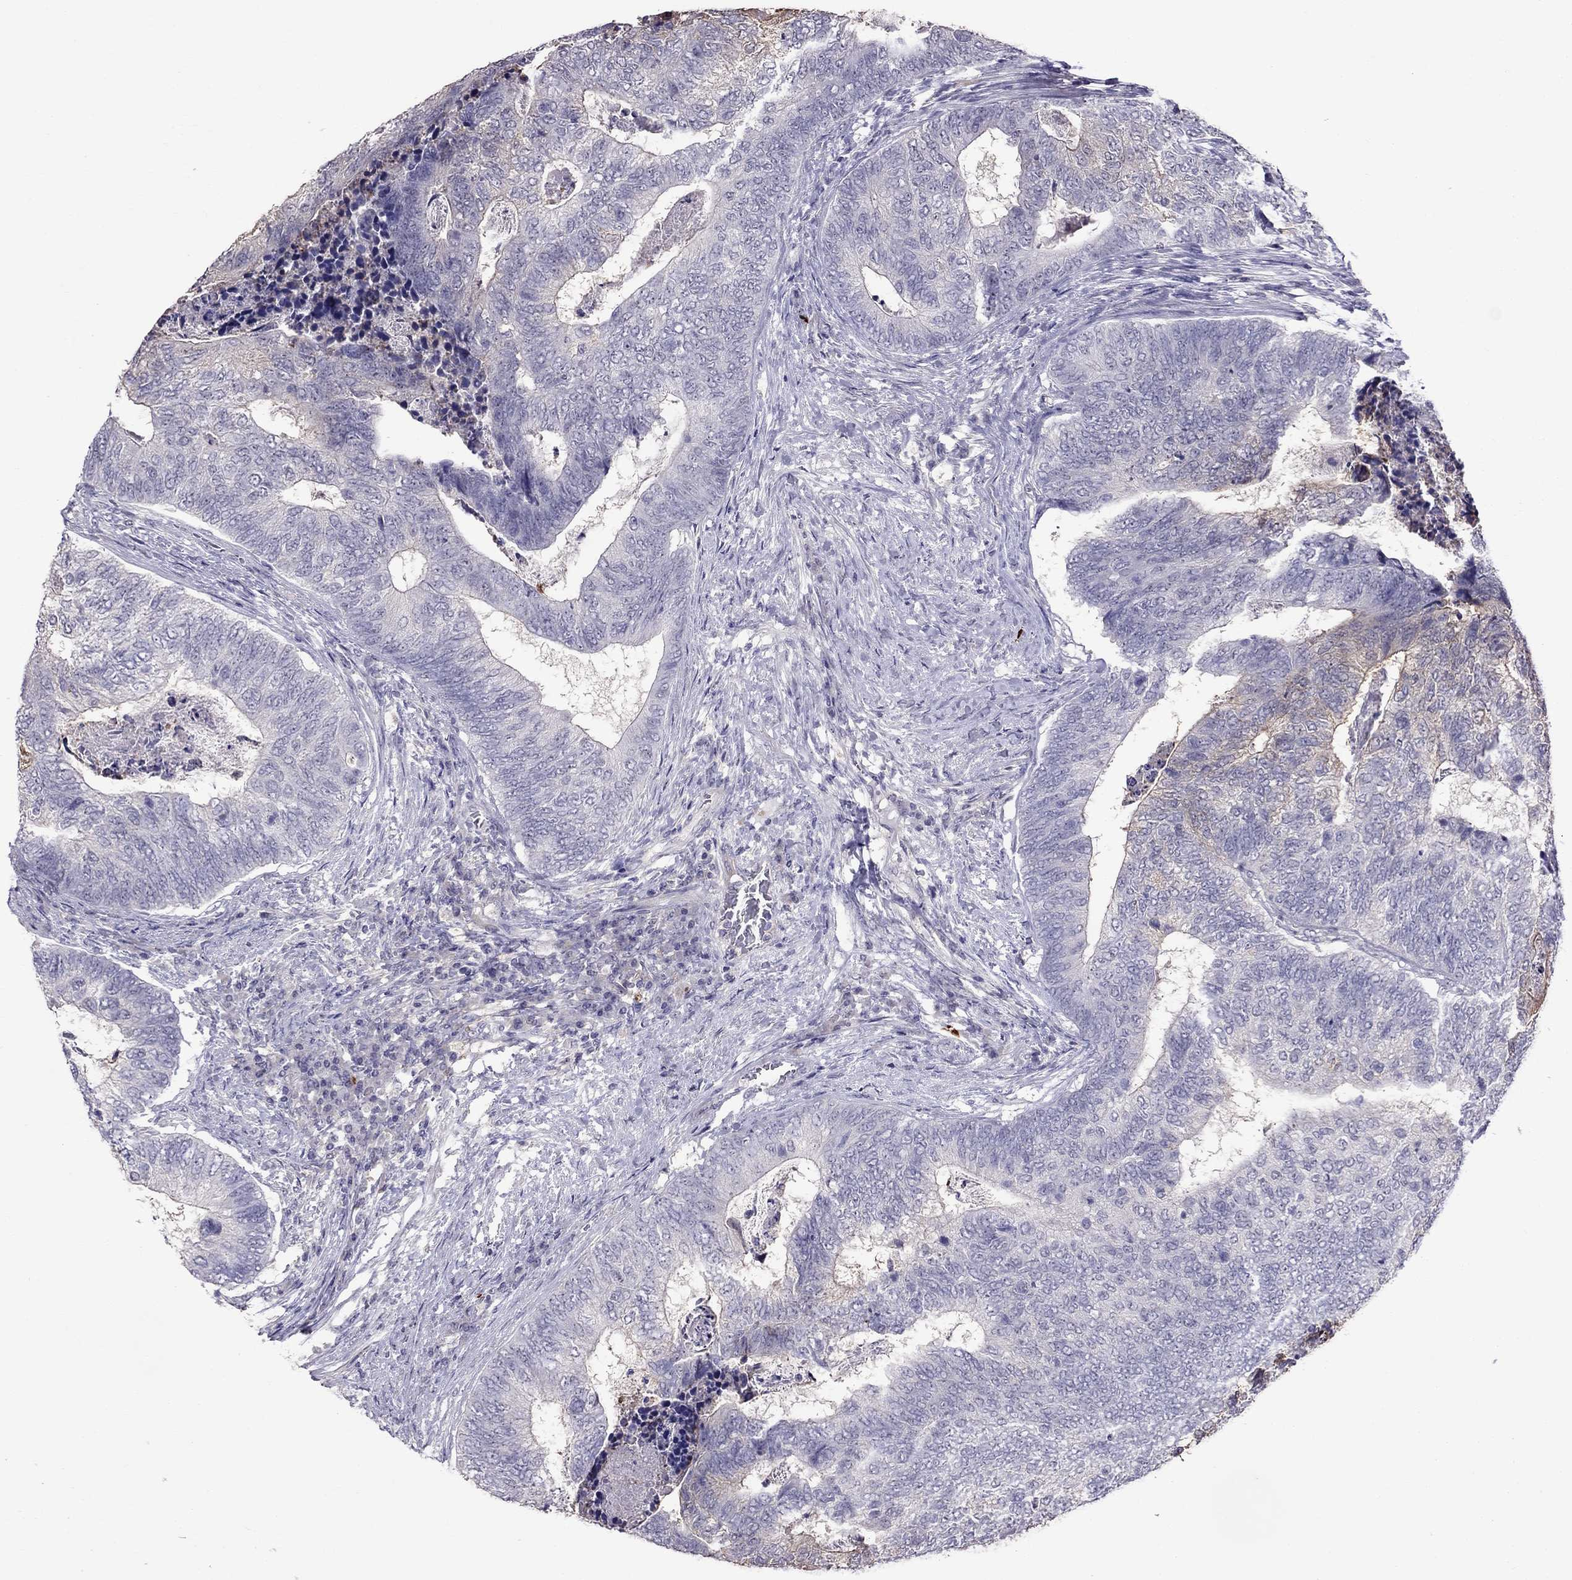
{"staining": {"intensity": "weak", "quantity": "<25%", "location": "cytoplasmic/membranous"}, "tissue": "colorectal cancer", "cell_type": "Tumor cells", "image_type": "cancer", "snomed": [{"axis": "morphology", "description": "Adenocarcinoma, NOS"}, {"axis": "topography", "description": "Colon"}], "caption": "This is an immunohistochemistry micrograph of human colorectal cancer. There is no expression in tumor cells.", "gene": "LRRC46", "patient": {"sex": "female", "age": 67}}